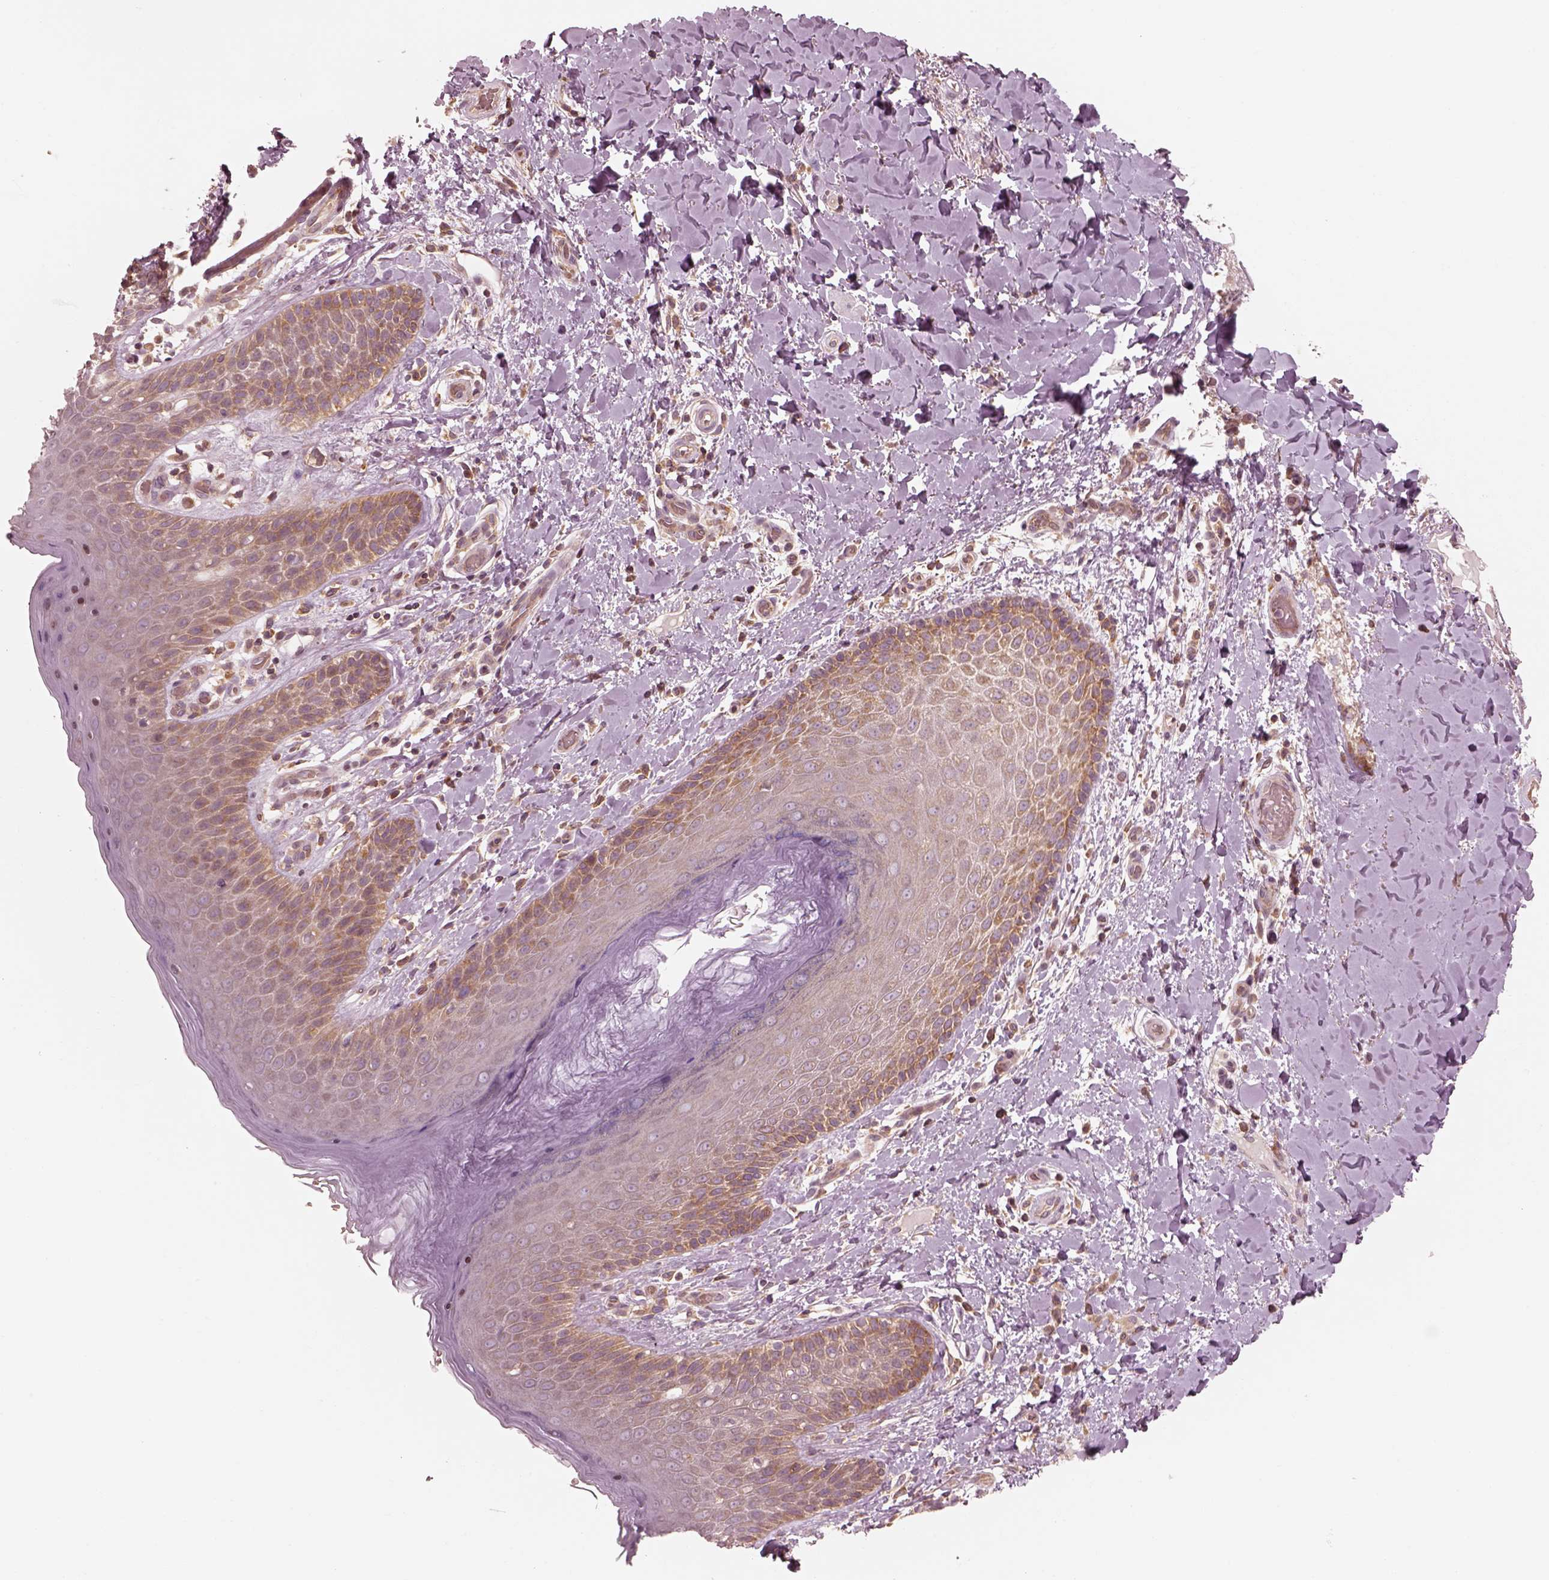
{"staining": {"intensity": "moderate", "quantity": "25%-75%", "location": "cytoplasmic/membranous"}, "tissue": "skin", "cell_type": "Epidermal cells", "image_type": "normal", "snomed": [{"axis": "morphology", "description": "Normal tissue, NOS"}, {"axis": "topography", "description": "Anal"}], "caption": "High-power microscopy captured an immunohistochemistry micrograph of normal skin, revealing moderate cytoplasmic/membranous staining in about 25%-75% of epidermal cells. Nuclei are stained in blue.", "gene": "CNOT2", "patient": {"sex": "male", "age": 36}}